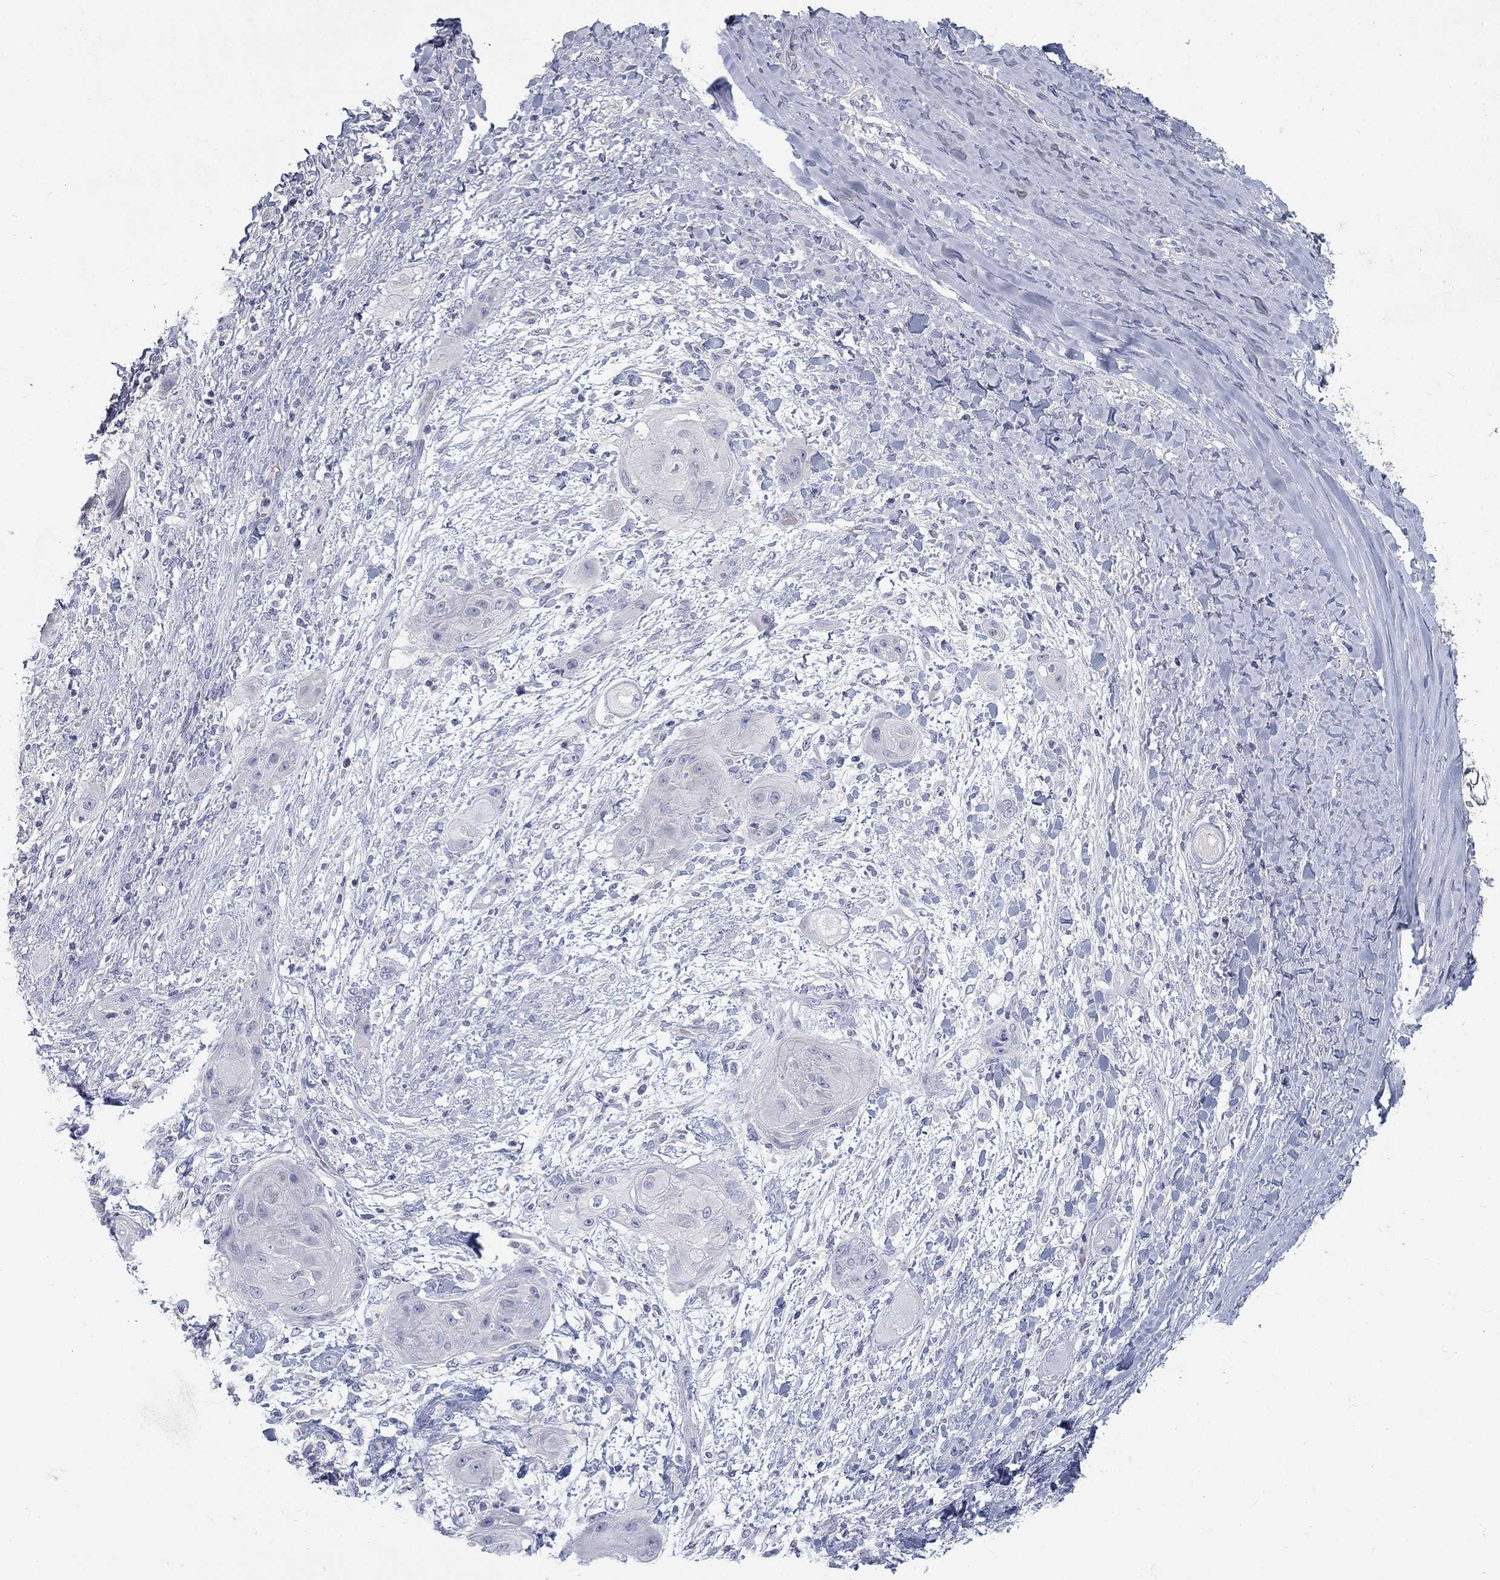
{"staining": {"intensity": "negative", "quantity": "none", "location": "none"}, "tissue": "skin cancer", "cell_type": "Tumor cells", "image_type": "cancer", "snomed": [{"axis": "morphology", "description": "Squamous cell carcinoma, NOS"}, {"axis": "topography", "description": "Skin"}], "caption": "Skin cancer (squamous cell carcinoma) stained for a protein using IHC displays no staining tumor cells.", "gene": "PTH1R", "patient": {"sex": "male", "age": 62}}